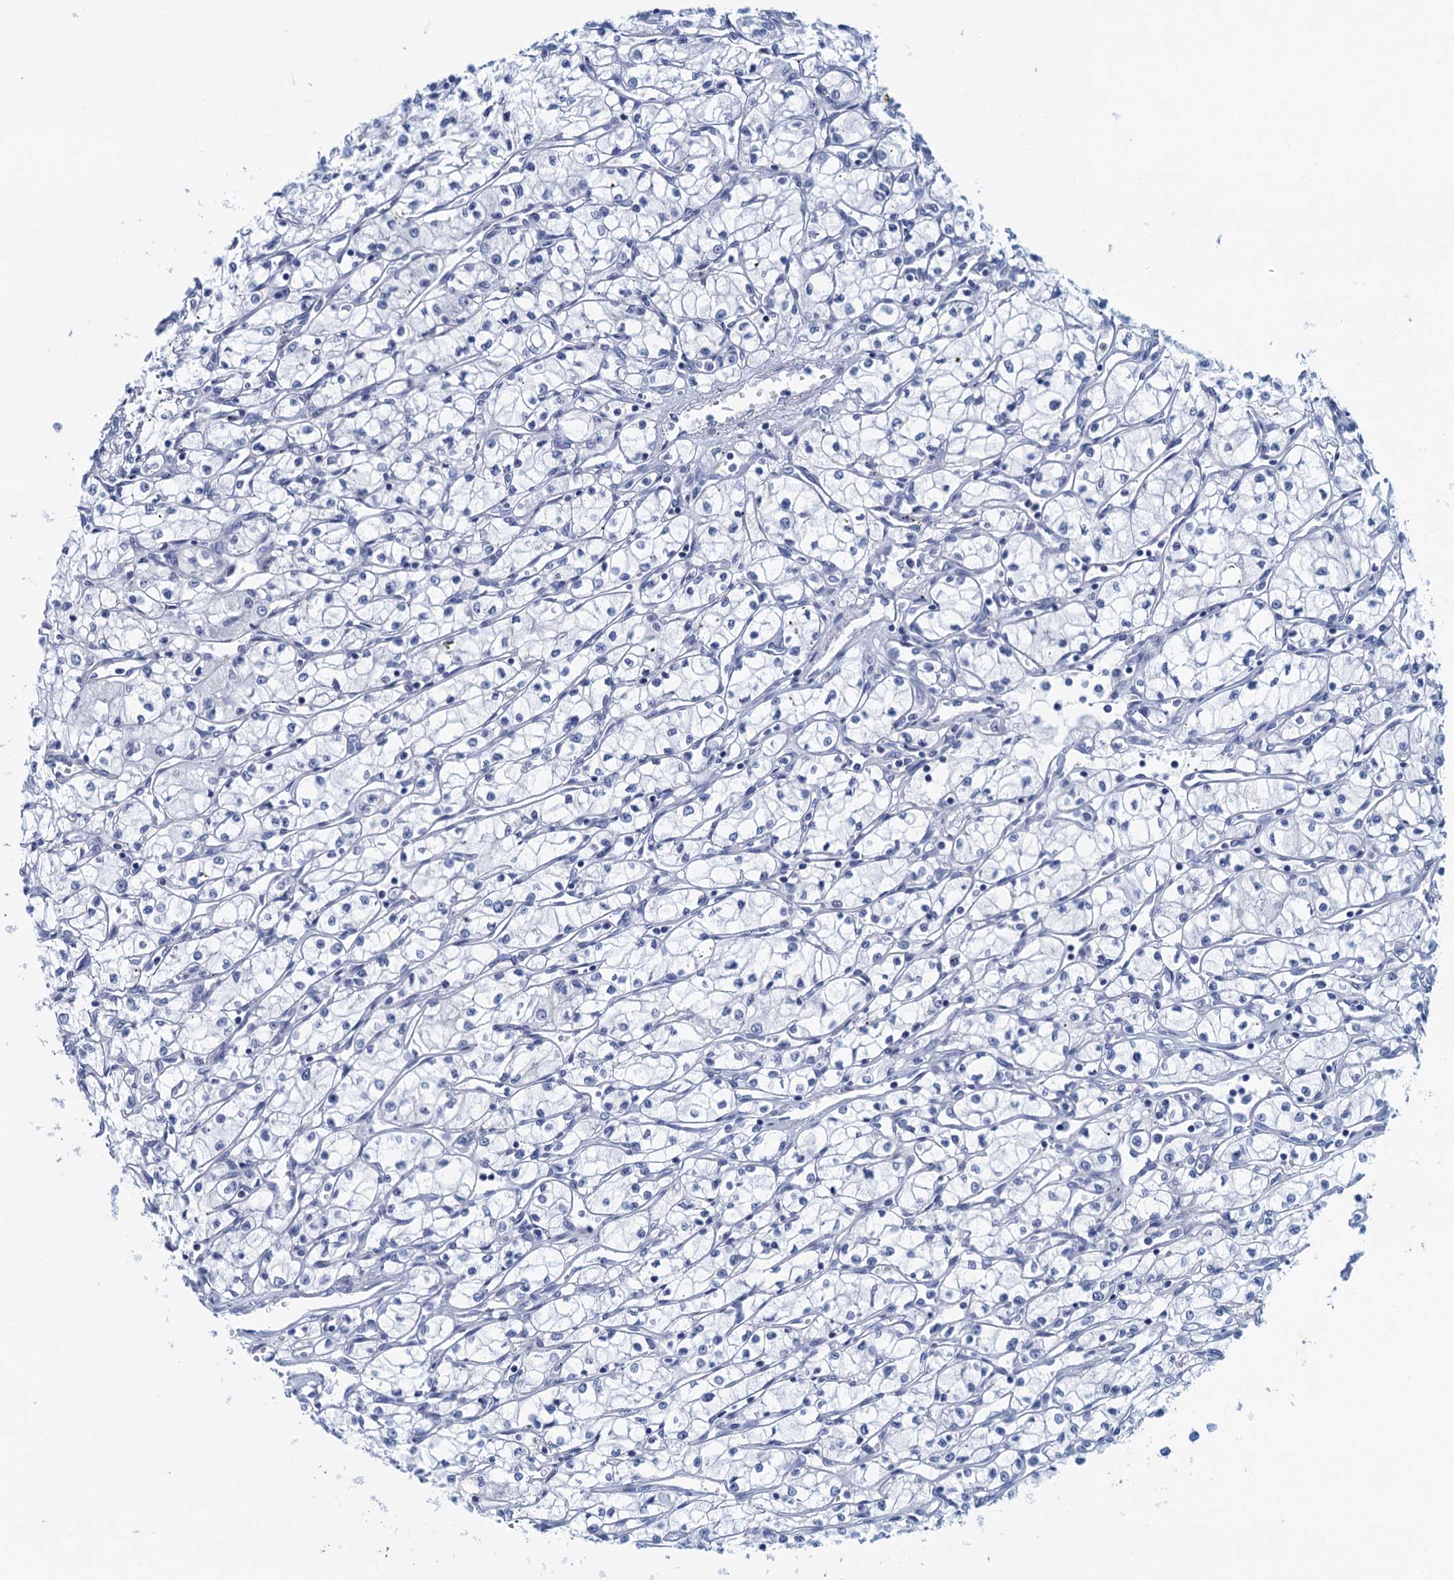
{"staining": {"intensity": "negative", "quantity": "none", "location": "none"}, "tissue": "renal cancer", "cell_type": "Tumor cells", "image_type": "cancer", "snomed": [{"axis": "morphology", "description": "Adenocarcinoma, NOS"}, {"axis": "topography", "description": "Kidney"}], "caption": "Immunohistochemistry histopathology image of neoplastic tissue: human adenocarcinoma (renal) stained with DAB (3,3'-diaminobenzidine) exhibits no significant protein positivity in tumor cells.", "gene": "CYP51A1", "patient": {"sex": "male", "age": 59}}